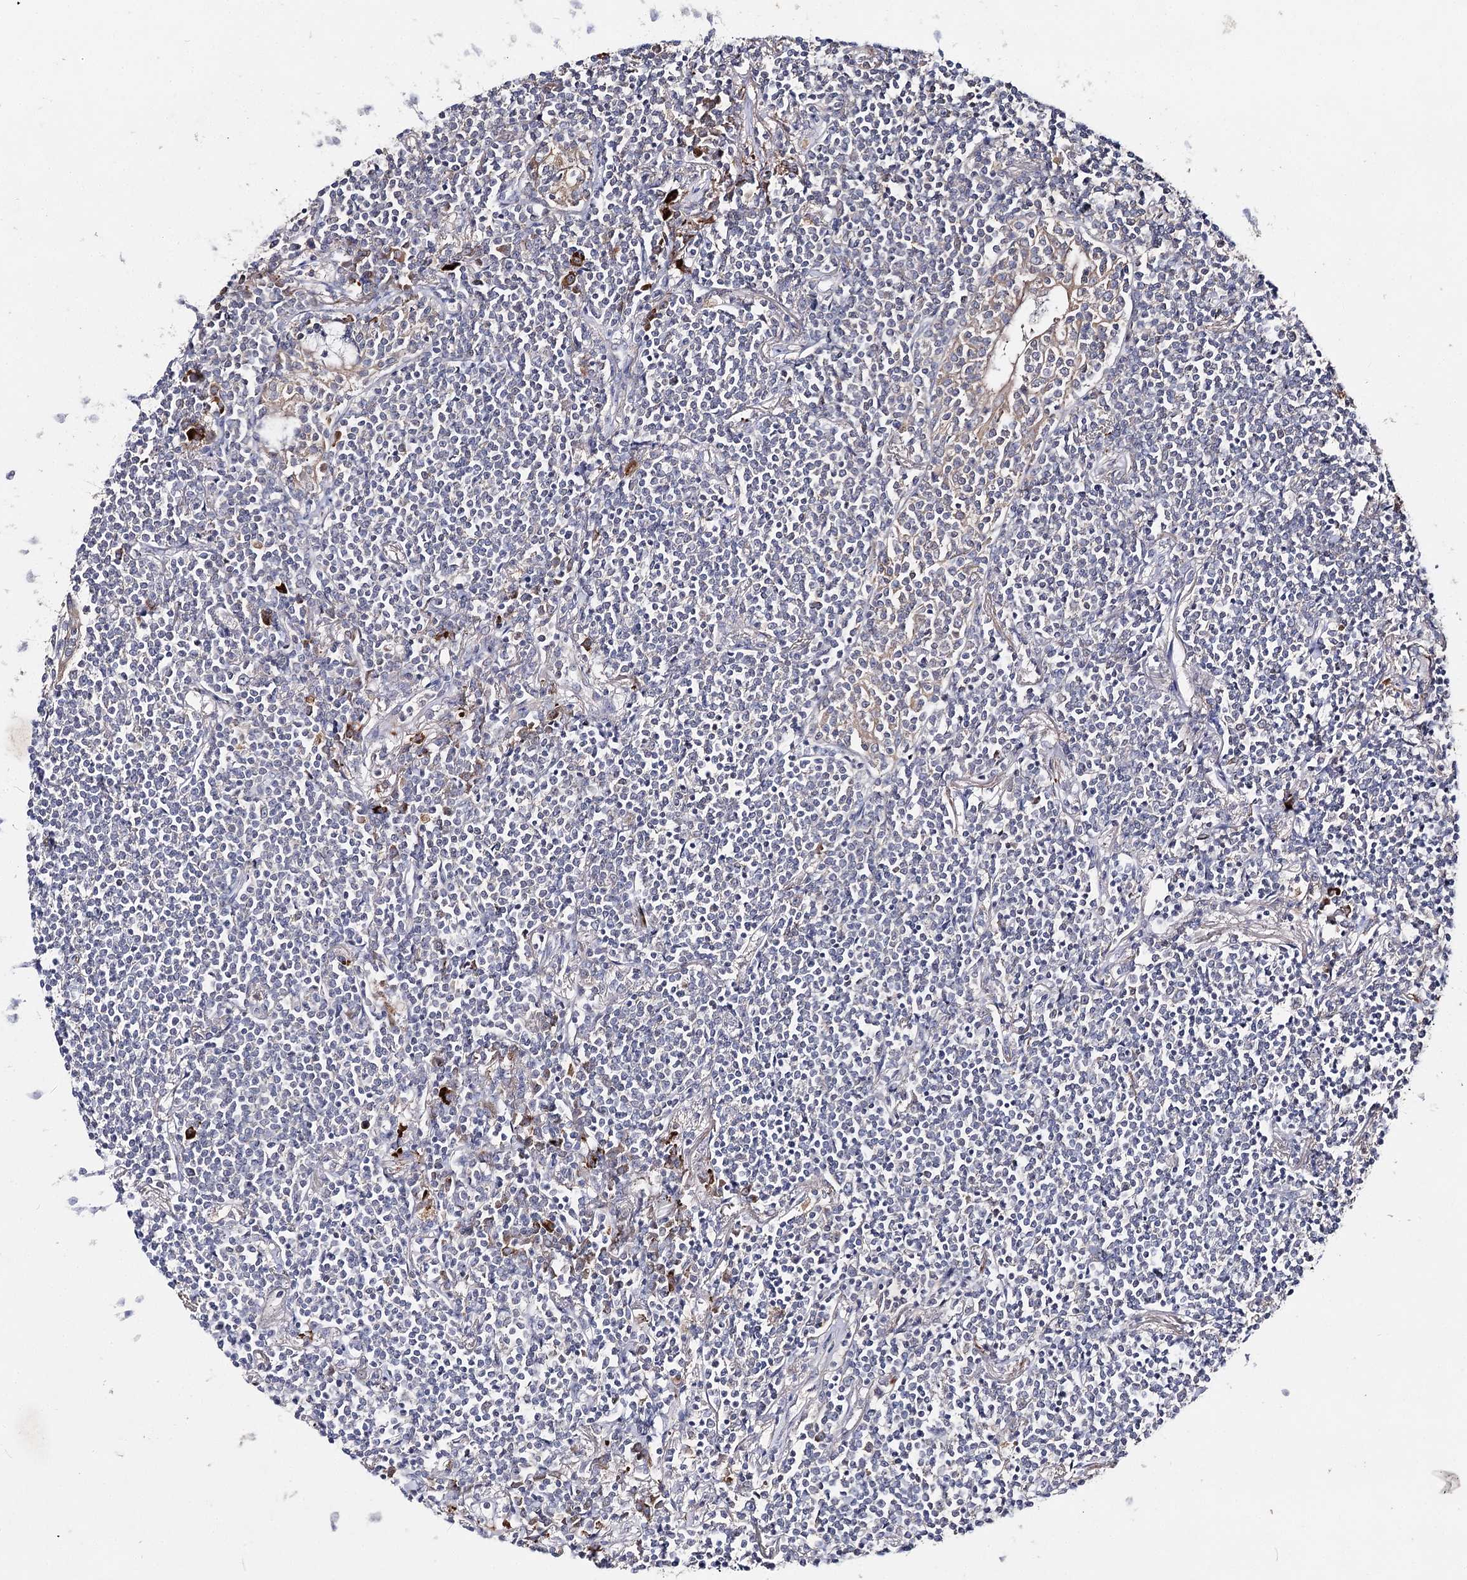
{"staining": {"intensity": "negative", "quantity": "none", "location": "none"}, "tissue": "lymphoma", "cell_type": "Tumor cells", "image_type": "cancer", "snomed": [{"axis": "morphology", "description": "Malignant lymphoma, non-Hodgkin's type, Low grade"}, {"axis": "topography", "description": "Lung"}], "caption": "Immunohistochemistry histopathology image of human low-grade malignant lymphoma, non-Hodgkin's type stained for a protein (brown), which displays no positivity in tumor cells.", "gene": "IL1RAP", "patient": {"sex": "female", "age": 71}}